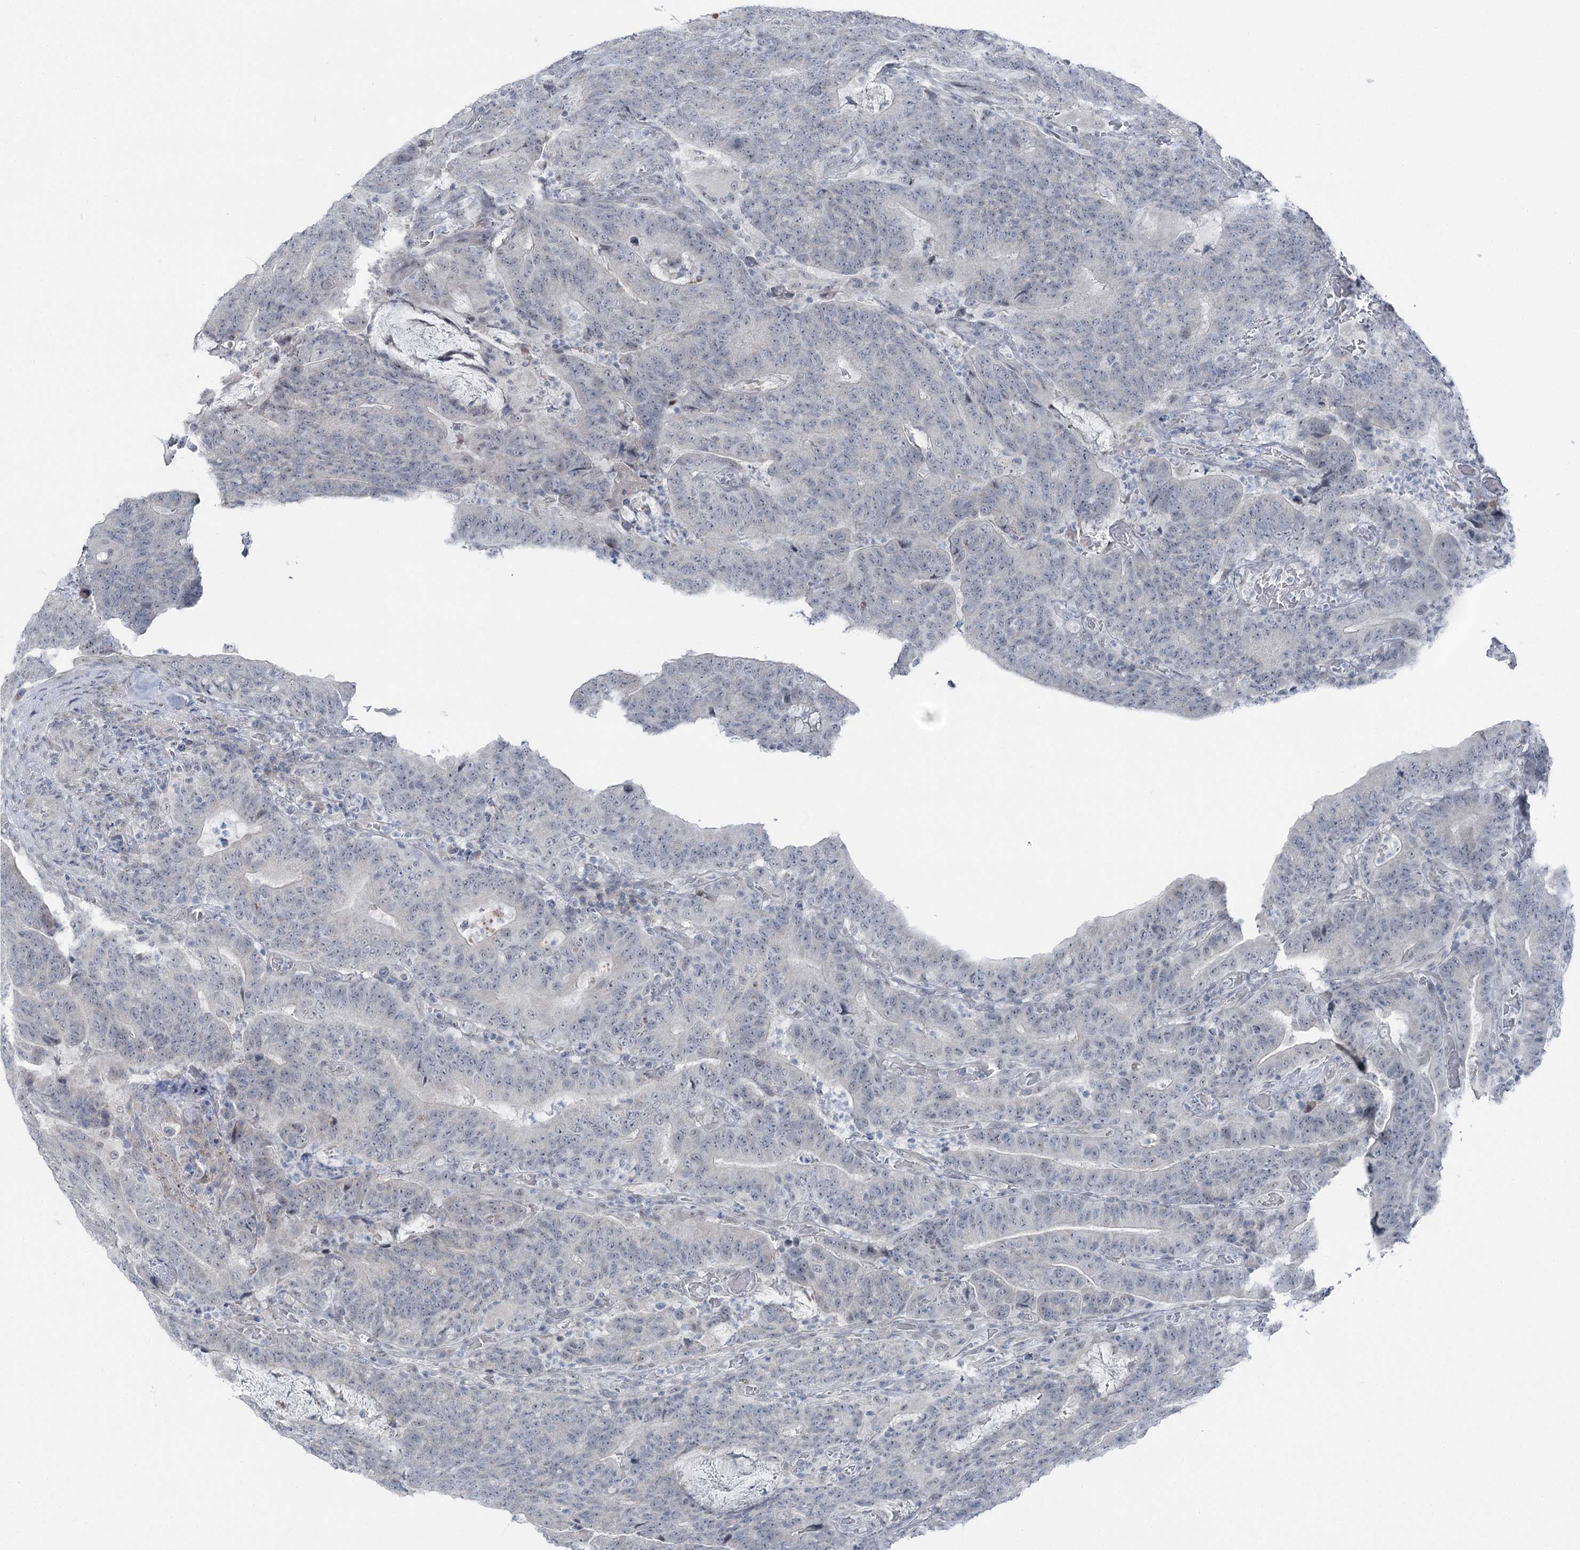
{"staining": {"intensity": "negative", "quantity": "none", "location": "none"}, "tissue": "colorectal cancer", "cell_type": "Tumor cells", "image_type": "cancer", "snomed": [{"axis": "morphology", "description": "Normal tissue, NOS"}, {"axis": "morphology", "description": "Adenocarcinoma, NOS"}, {"axis": "topography", "description": "Colon"}], "caption": "High magnification brightfield microscopy of colorectal cancer (adenocarcinoma) stained with DAB (3,3'-diaminobenzidine) (brown) and counterstained with hematoxylin (blue): tumor cells show no significant staining.", "gene": "STEEP1", "patient": {"sex": "female", "age": 75}}